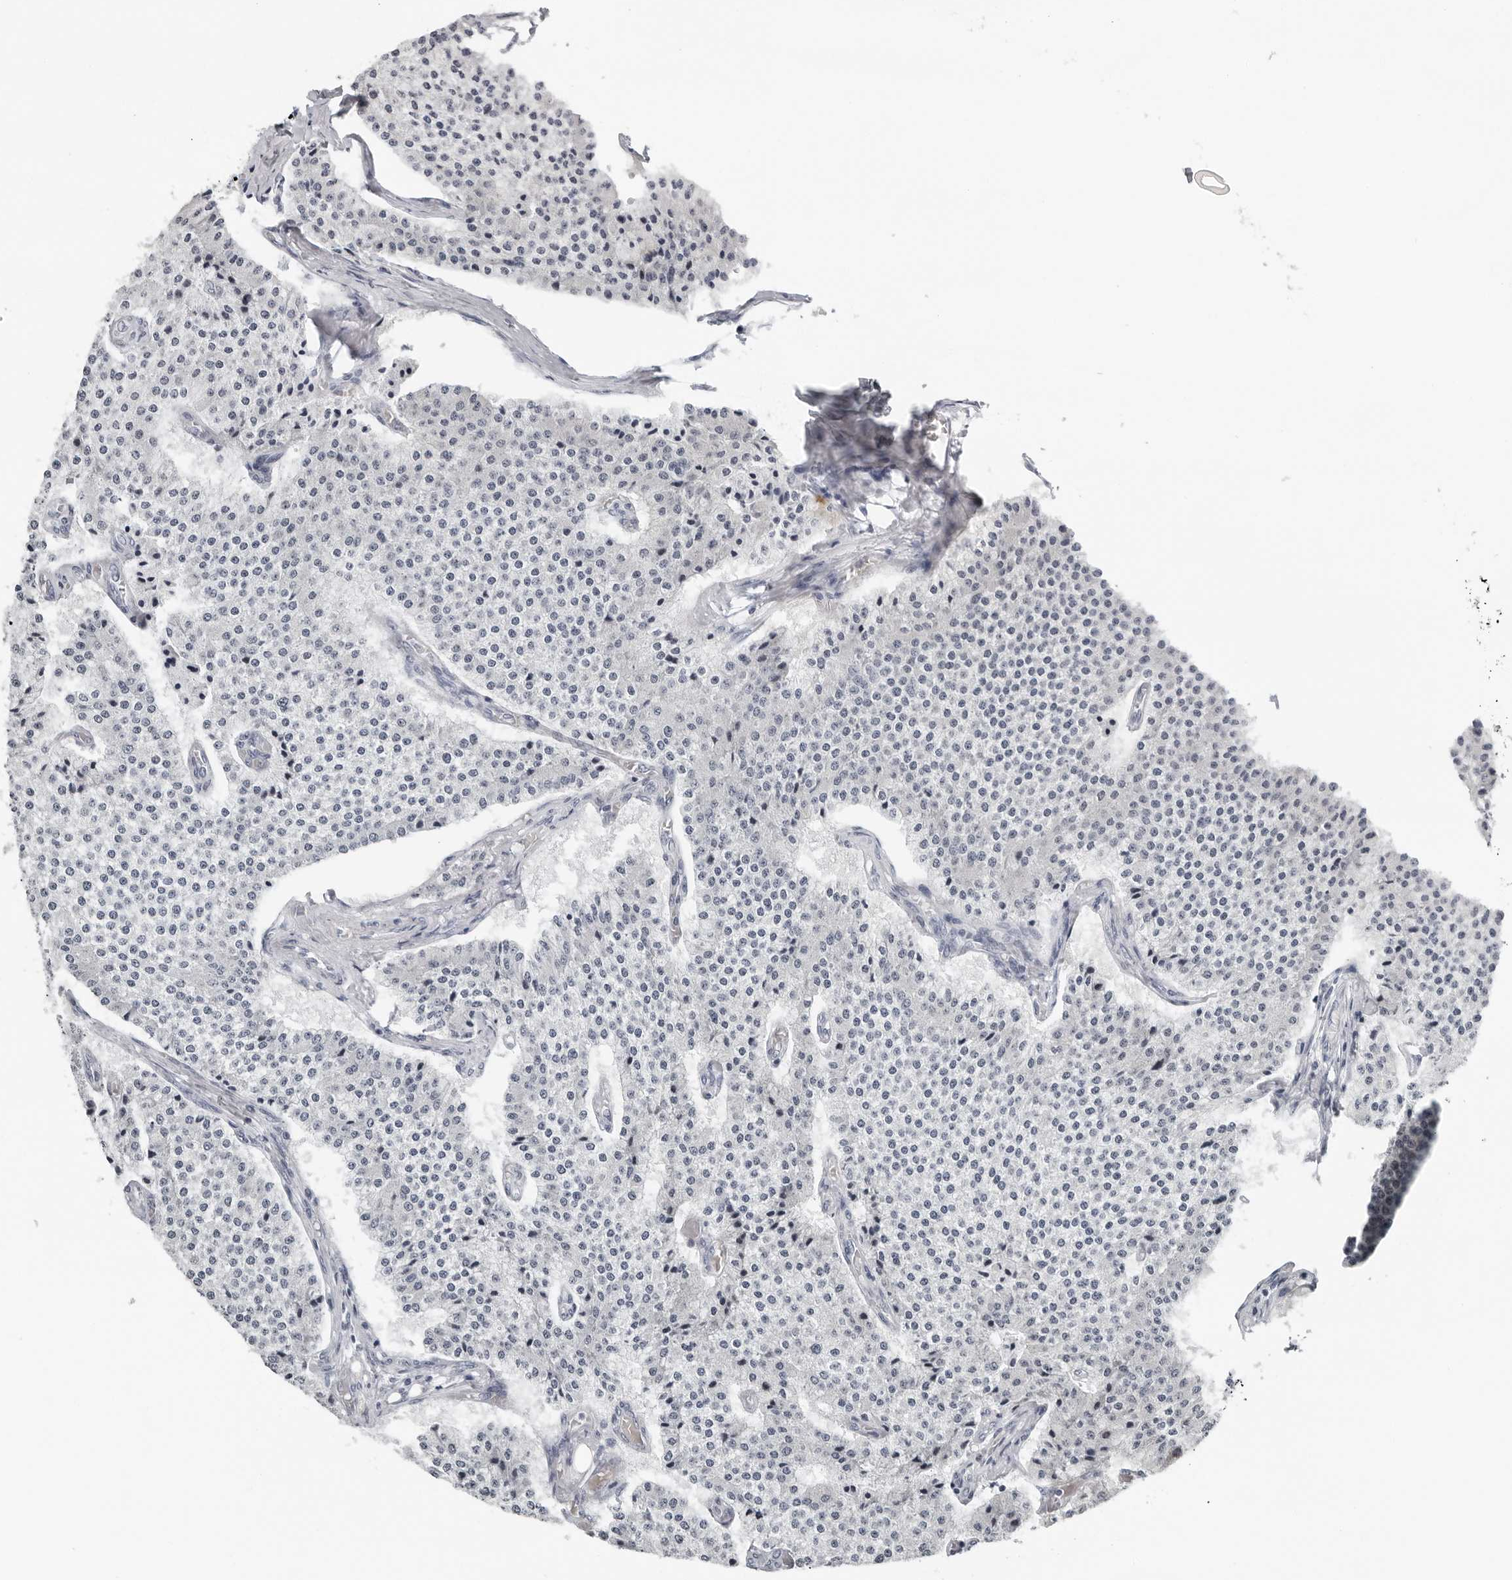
{"staining": {"intensity": "negative", "quantity": "none", "location": "none"}, "tissue": "carcinoid", "cell_type": "Tumor cells", "image_type": "cancer", "snomed": [{"axis": "morphology", "description": "Carcinoid, malignant, NOS"}, {"axis": "topography", "description": "Colon"}], "caption": "Tumor cells show no significant protein positivity in carcinoid.", "gene": "PPP1R42", "patient": {"sex": "female", "age": 52}}